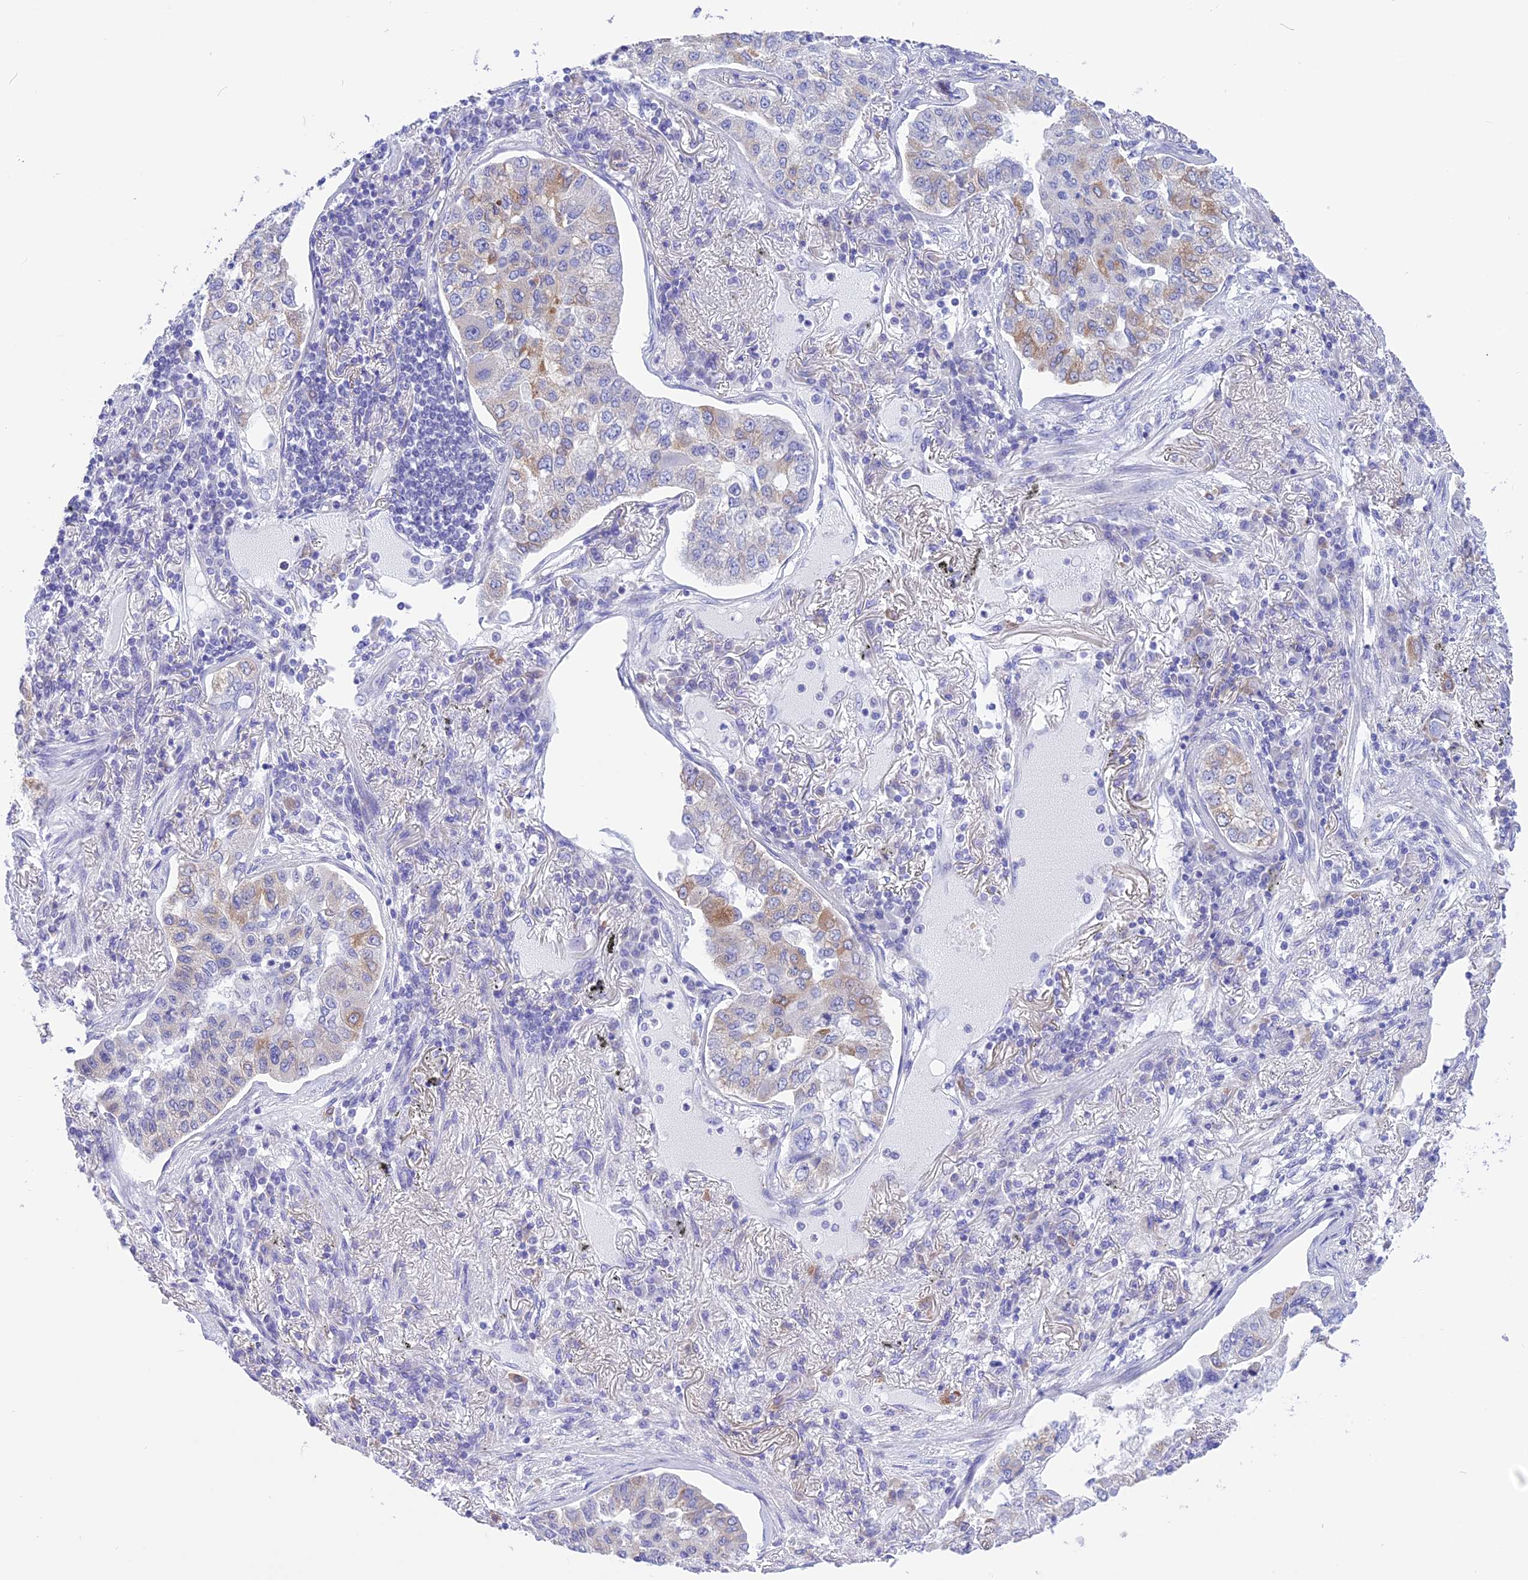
{"staining": {"intensity": "weak", "quantity": "<25%", "location": "cytoplasmic/membranous"}, "tissue": "lung cancer", "cell_type": "Tumor cells", "image_type": "cancer", "snomed": [{"axis": "morphology", "description": "Adenocarcinoma, NOS"}, {"axis": "topography", "description": "Lung"}], "caption": "Micrograph shows no significant protein positivity in tumor cells of adenocarcinoma (lung).", "gene": "DCAF16", "patient": {"sex": "male", "age": 49}}